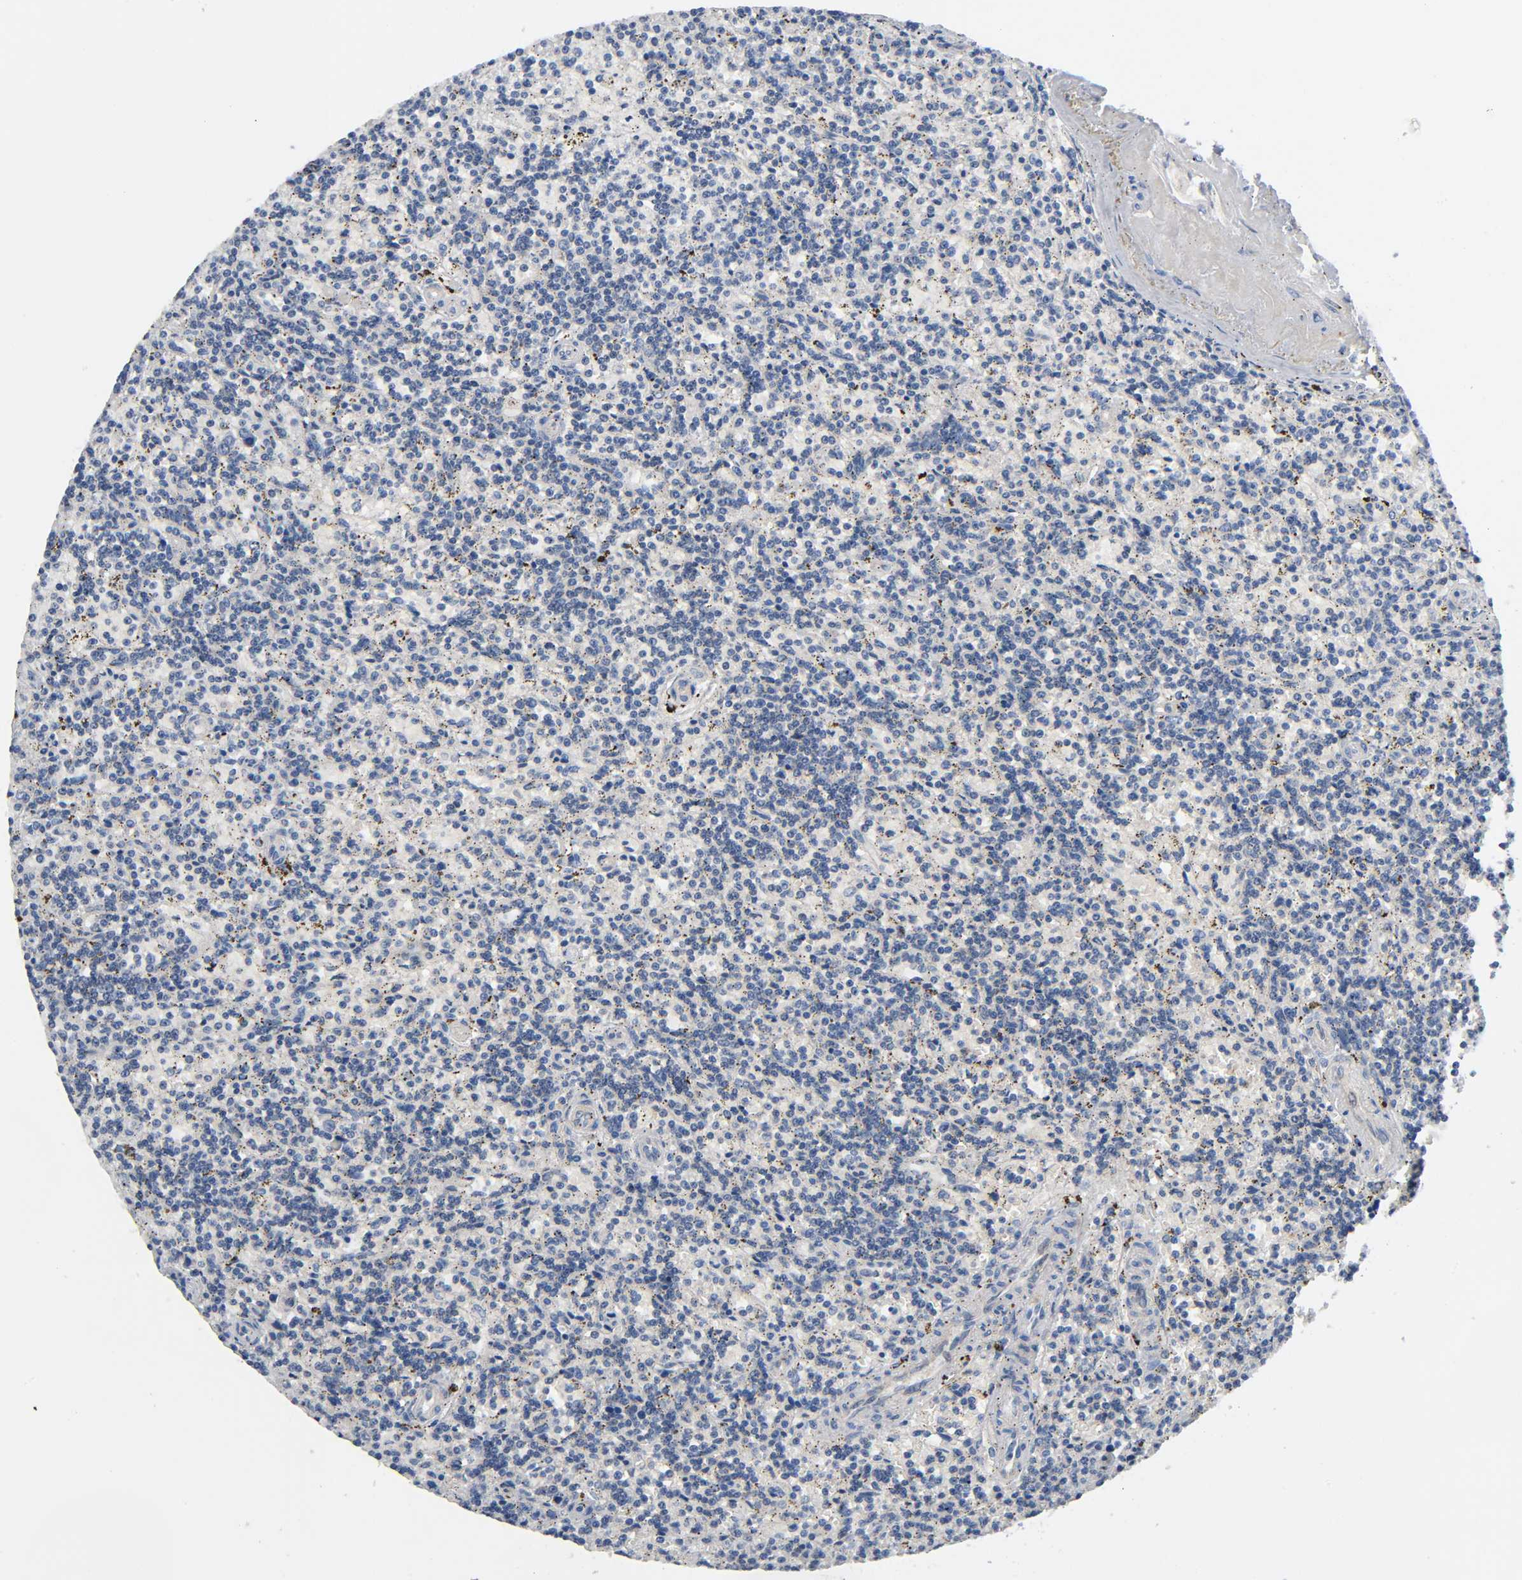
{"staining": {"intensity": "negative", "quantity": "none", "location": "none"}, "tissue": "lymphoma", "cell_type": "Tumor cells", "image_type": "cancer", "snomed": [{"axis": "morphology", "description": "Malignant lymphoma, non-Hodgkin's type, Low grade"}, {"axis": "topography", "description": "Spleen"}], "caption": "Immunohistochemical staining of human lymphoma demonstrates no significant staining in tumor cells.", "gene": "HDAC6", "patient": {"sex": "male", "age": 73}}